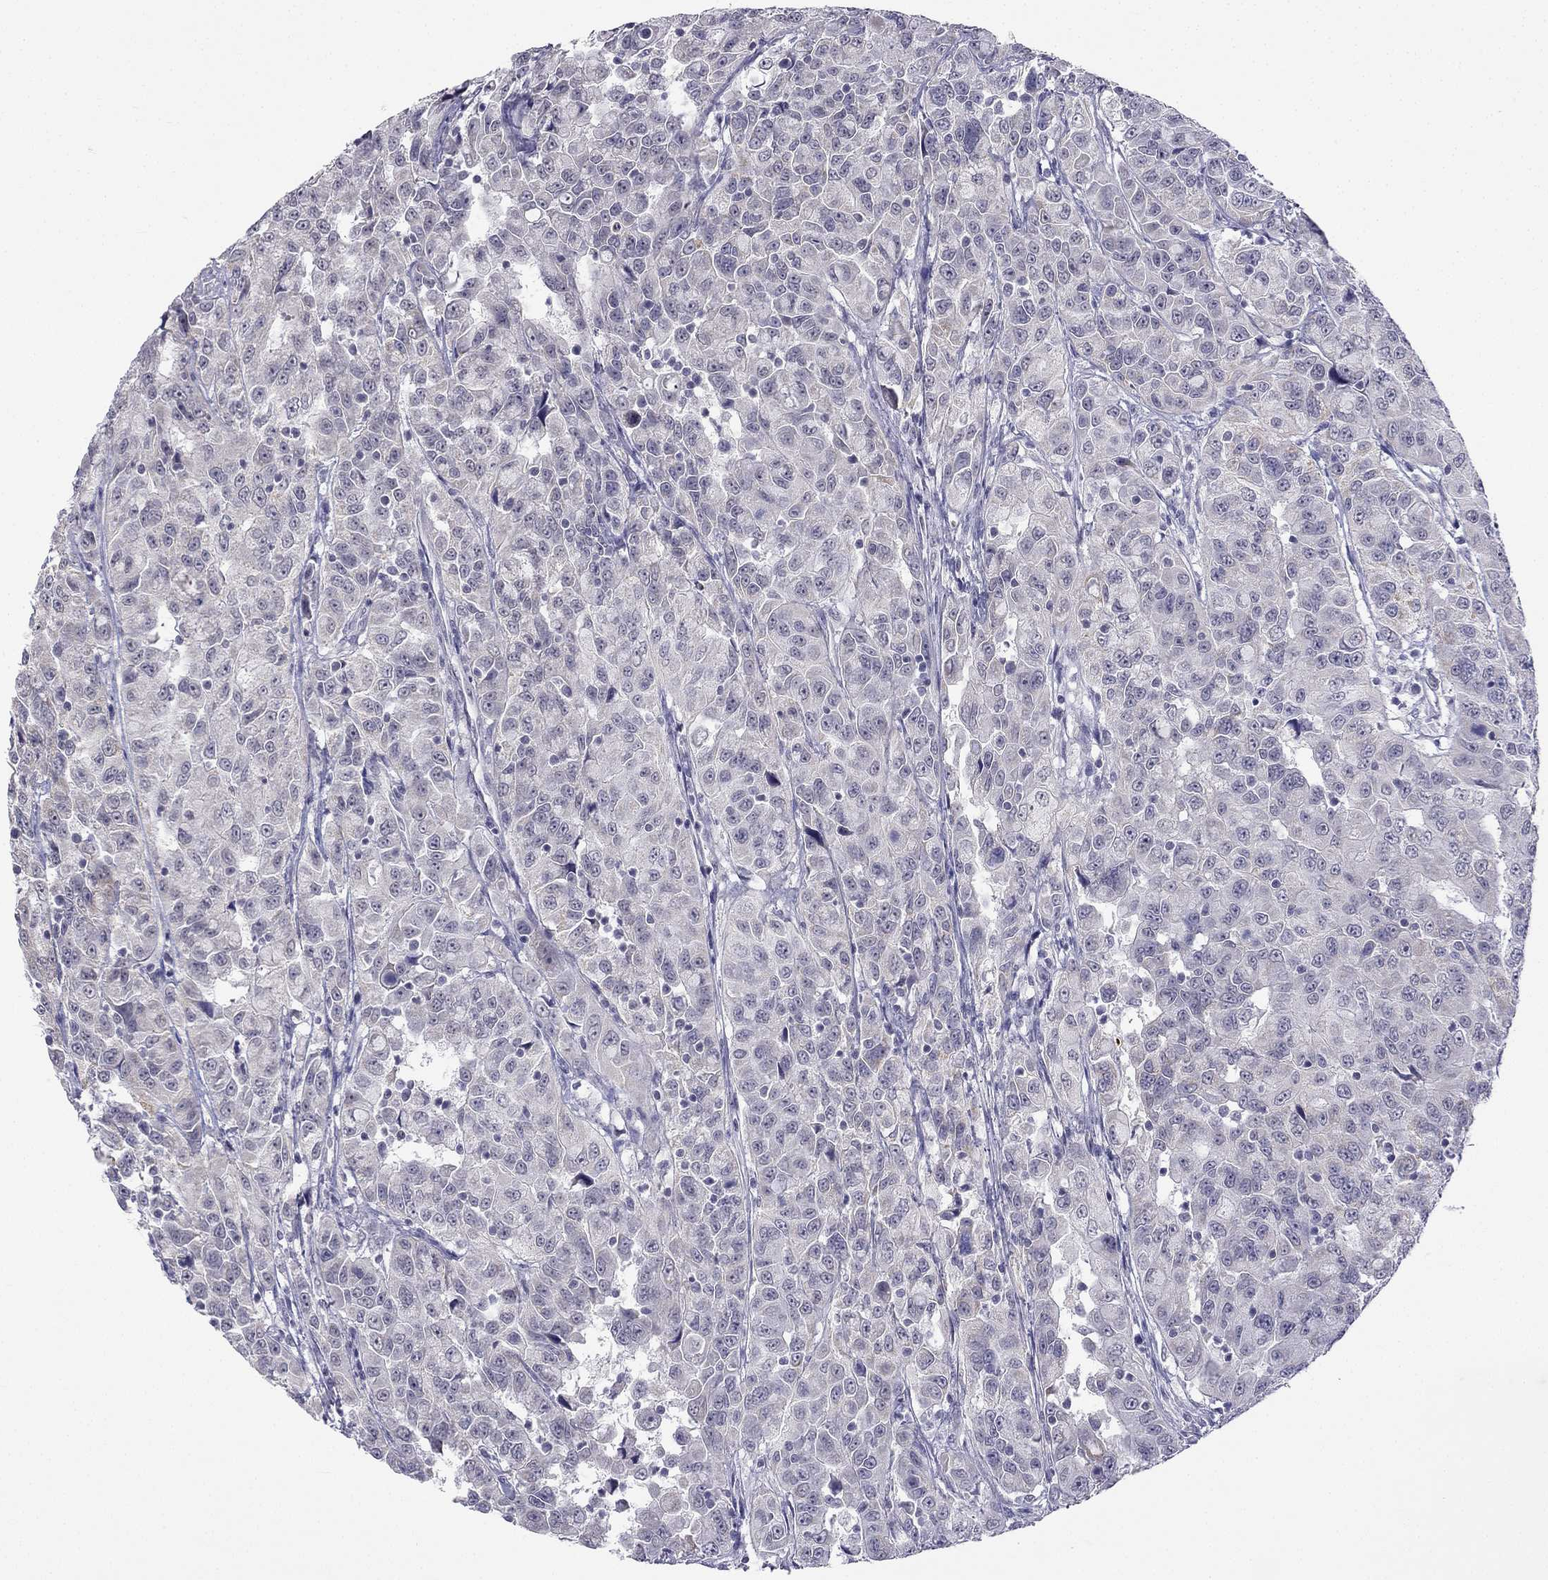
{"staining": {"intensity": "weak", "quantity": "<25%", "location": "cytoplasmic/membranous"}, "tissue": "urothelial cancer", "cell_type": "Tumor cells", "image_type": "cancer", "snomed": [{"axis": "morphology", "description": "Urothelial carcinoma, NOS"}, {"axis": "morphology", "description": "Urothelial carcinoma, High grade"}, {"axis": "topography", "description": "Urinary bladder"}], "caption": "A micrograph of human transitional cell carcinoma is negative for staining in tumor cells. The staining is performed using DAB (3,3'-diaminobenzidine) brown chromogen with nuclei counter-stained in using hematoxylin.", "gene": "C5orf49", "patient": {"sex": "female", "age": 73}}